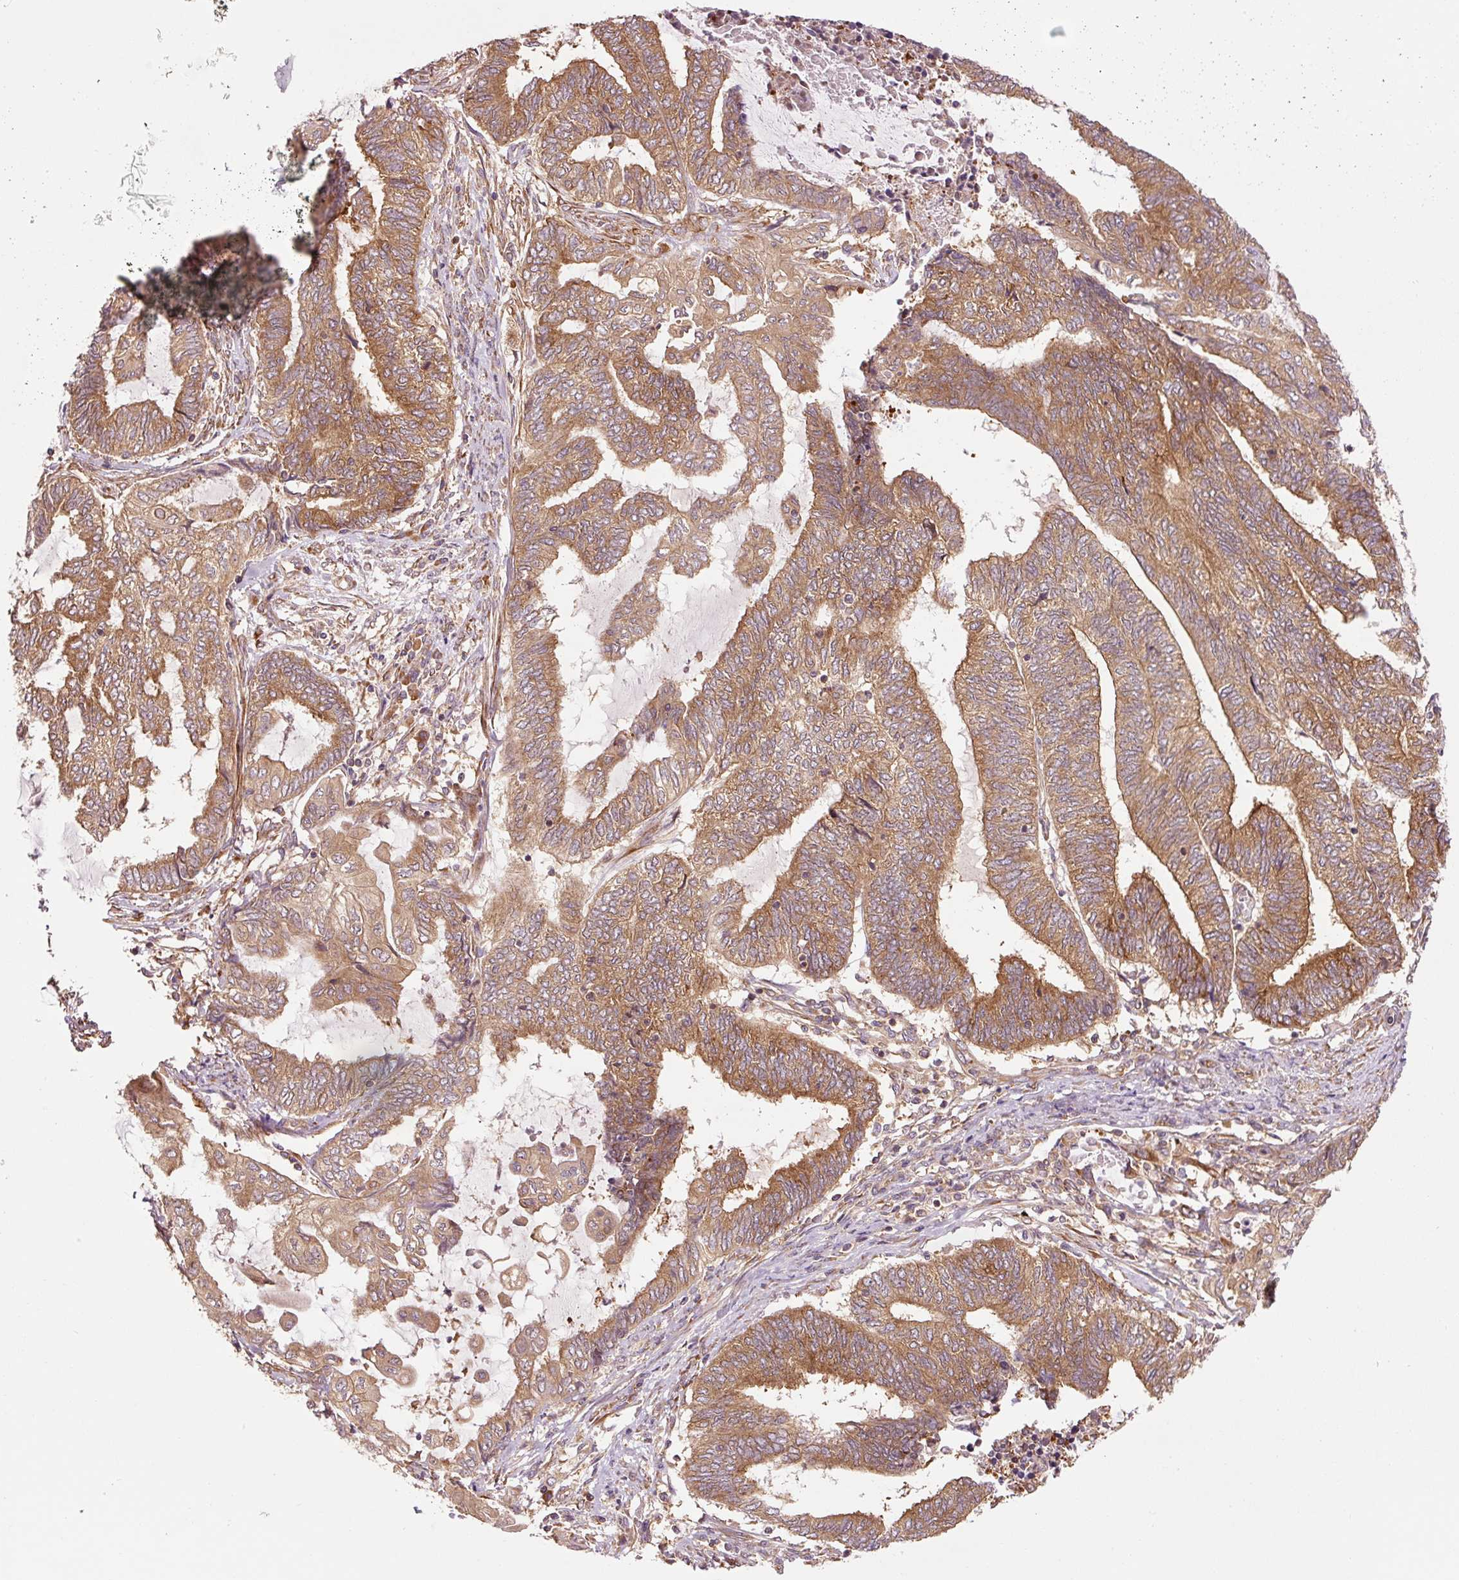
{"staining": {"intensity": "moderate", "quantity": ">75%", "location": "cytoplasmic/membranous"}, "tissue": "endometrial cancer", "cell_type": "Tumor cells", "image_type": "cancer", "snomed": [{"axis": "morphology", "description": "Adenocarcinoma, NOS"}, {"axis": "topography", "description": "Uterus"}, {"axis": "topography", "description": "Endometrium"}], "caption": "Human adenocarcinoma (endometrial) stained with a protein marker shows moderate staining in tumor cells.", "gene": "PDAP1", "patient": {"sex": "female", "age": 70}}